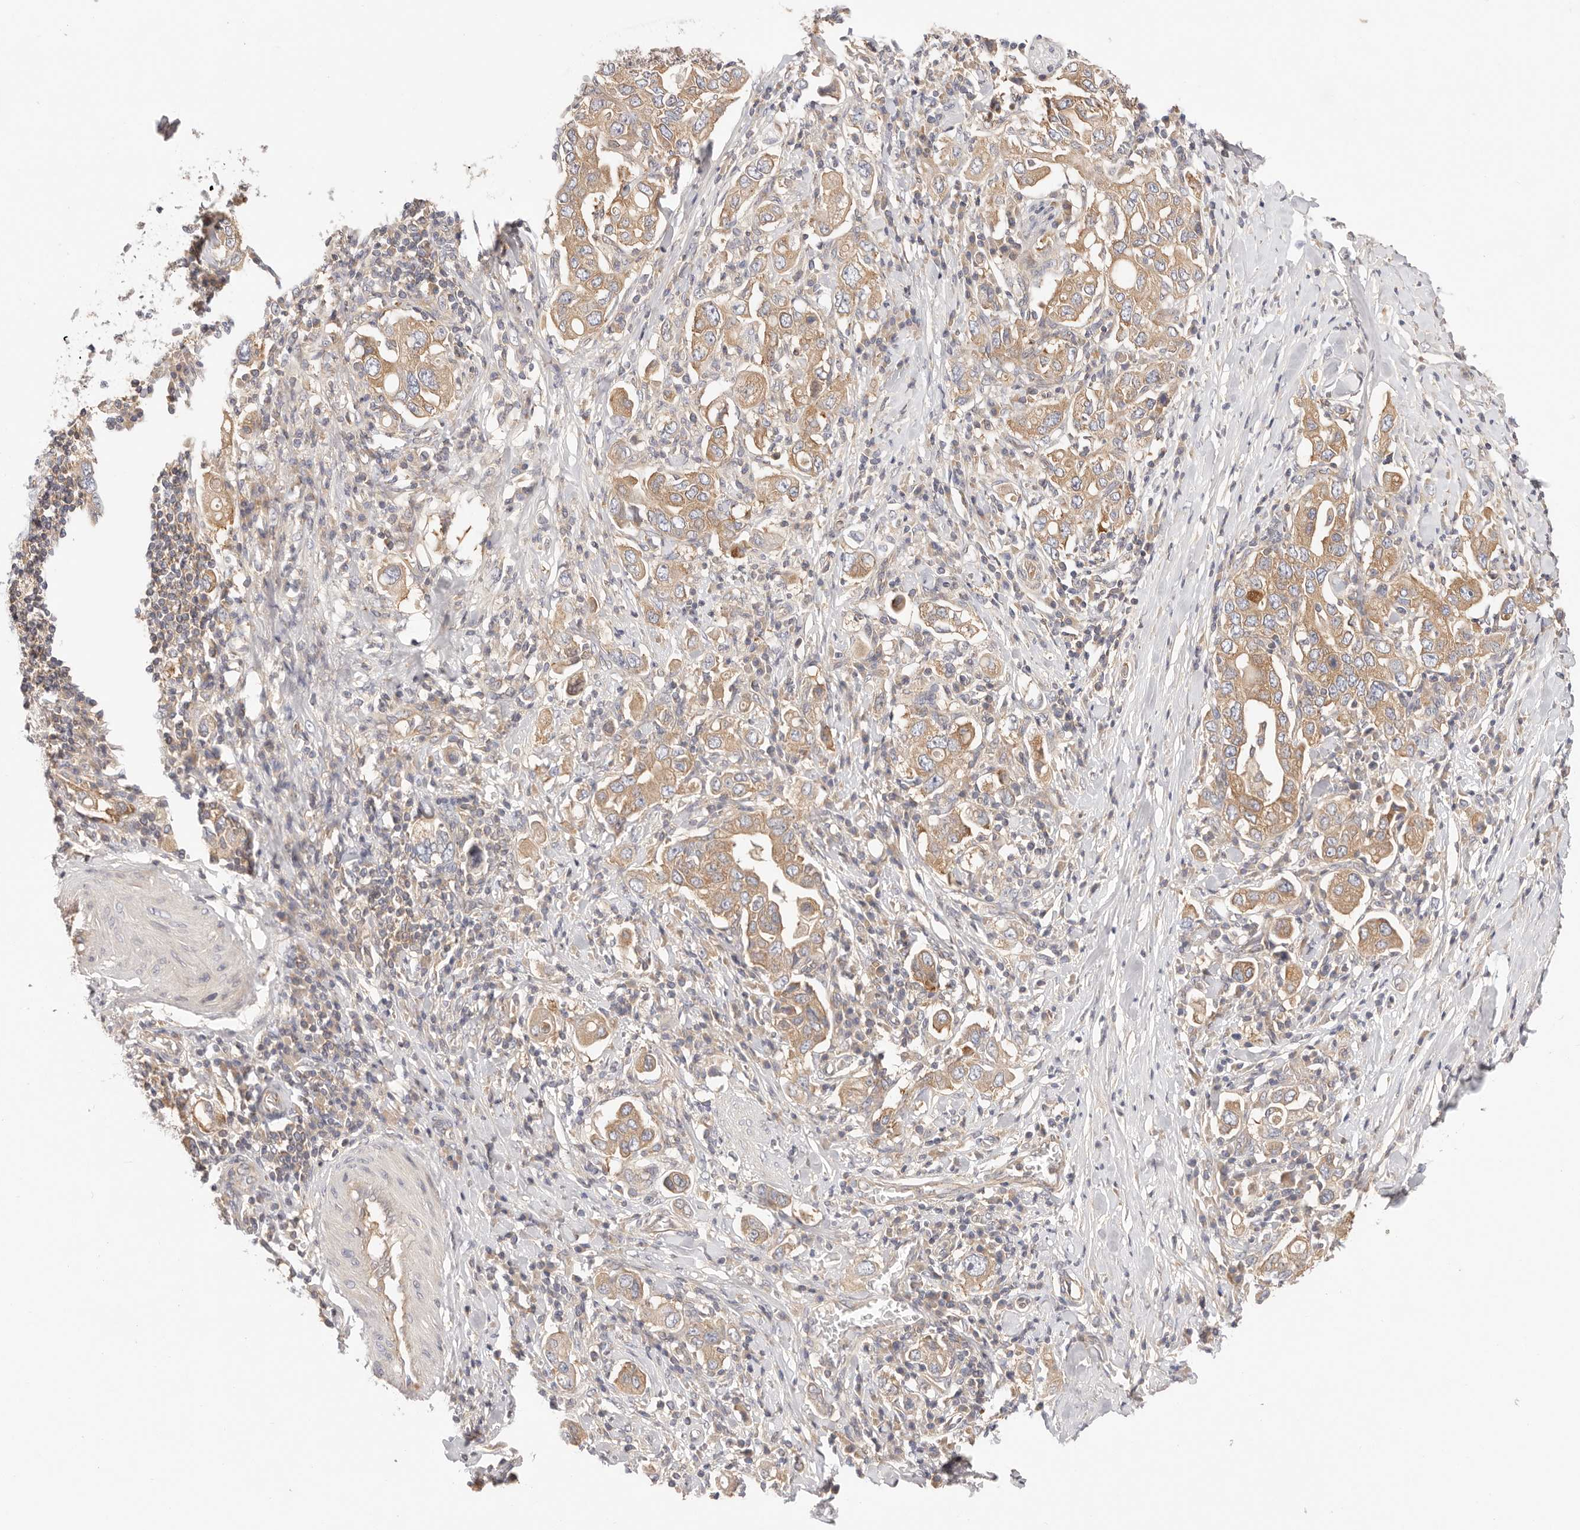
{"staining": {"intensity": "moderate", "quantity": ">75%", "location": "cytoplasmic/membranous"}, "tissue": "stomach cancer", "cell_type": "Tumor cells", "image_type": "cancer", "snomed": [{"axis": "morphology", "description": "Adenocarcinoma, NOS"}, {"axis": "topography", "description": "Stomach, upper"}], "caption": "This photomicrograph reveals immunohistochemistry (IHC) staining of adenocarcinoma (stomach), with medium moderate cytoplasmic/membranous staining in about >75% of tumor cells.", "gene": "KCMF1", "patient": {"sex": "male", "age": 62}}